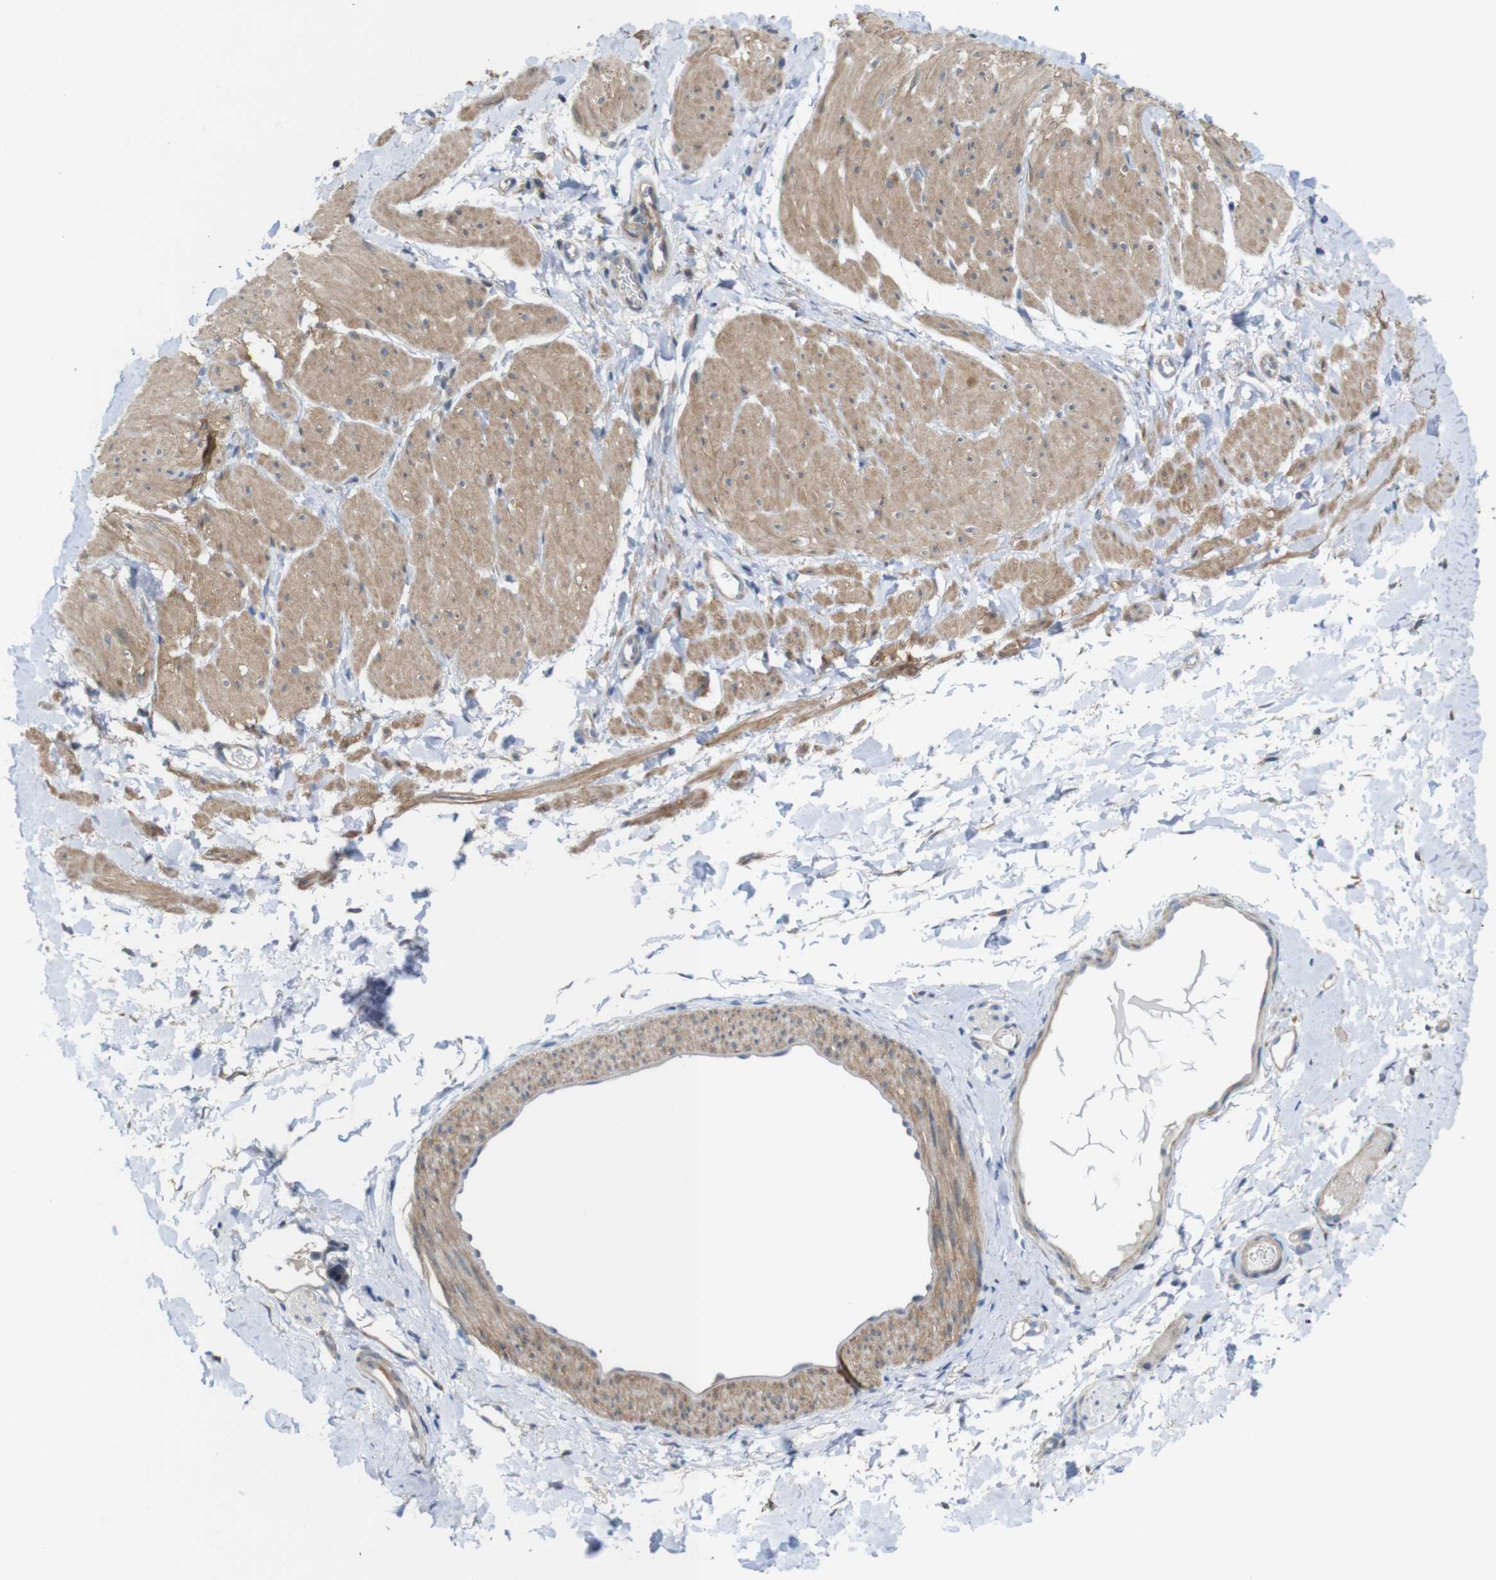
{"staining": {"intensity": "weak", "quantity": ">75%", "location": "cytoplasmic/membranous"}, "tissue": "smooth muscle", "cell_type": "Smooth muscle cells", "image_type": "normal", "snomed": [{"axis": "morphology", "description": "Normal tissue, NOS"}, {"axis": "topography", "description": "Smooth muscle"}], "caption": "The photomicrograph displays immunohistochemical staining of unremarkable smooth muscle. There is weak cytoplasmic/membranous expression is seen in approximately >75% of smooth muscle cells.", "gene": "CDC34", "patient": {"sex": "male", "age": 16}}